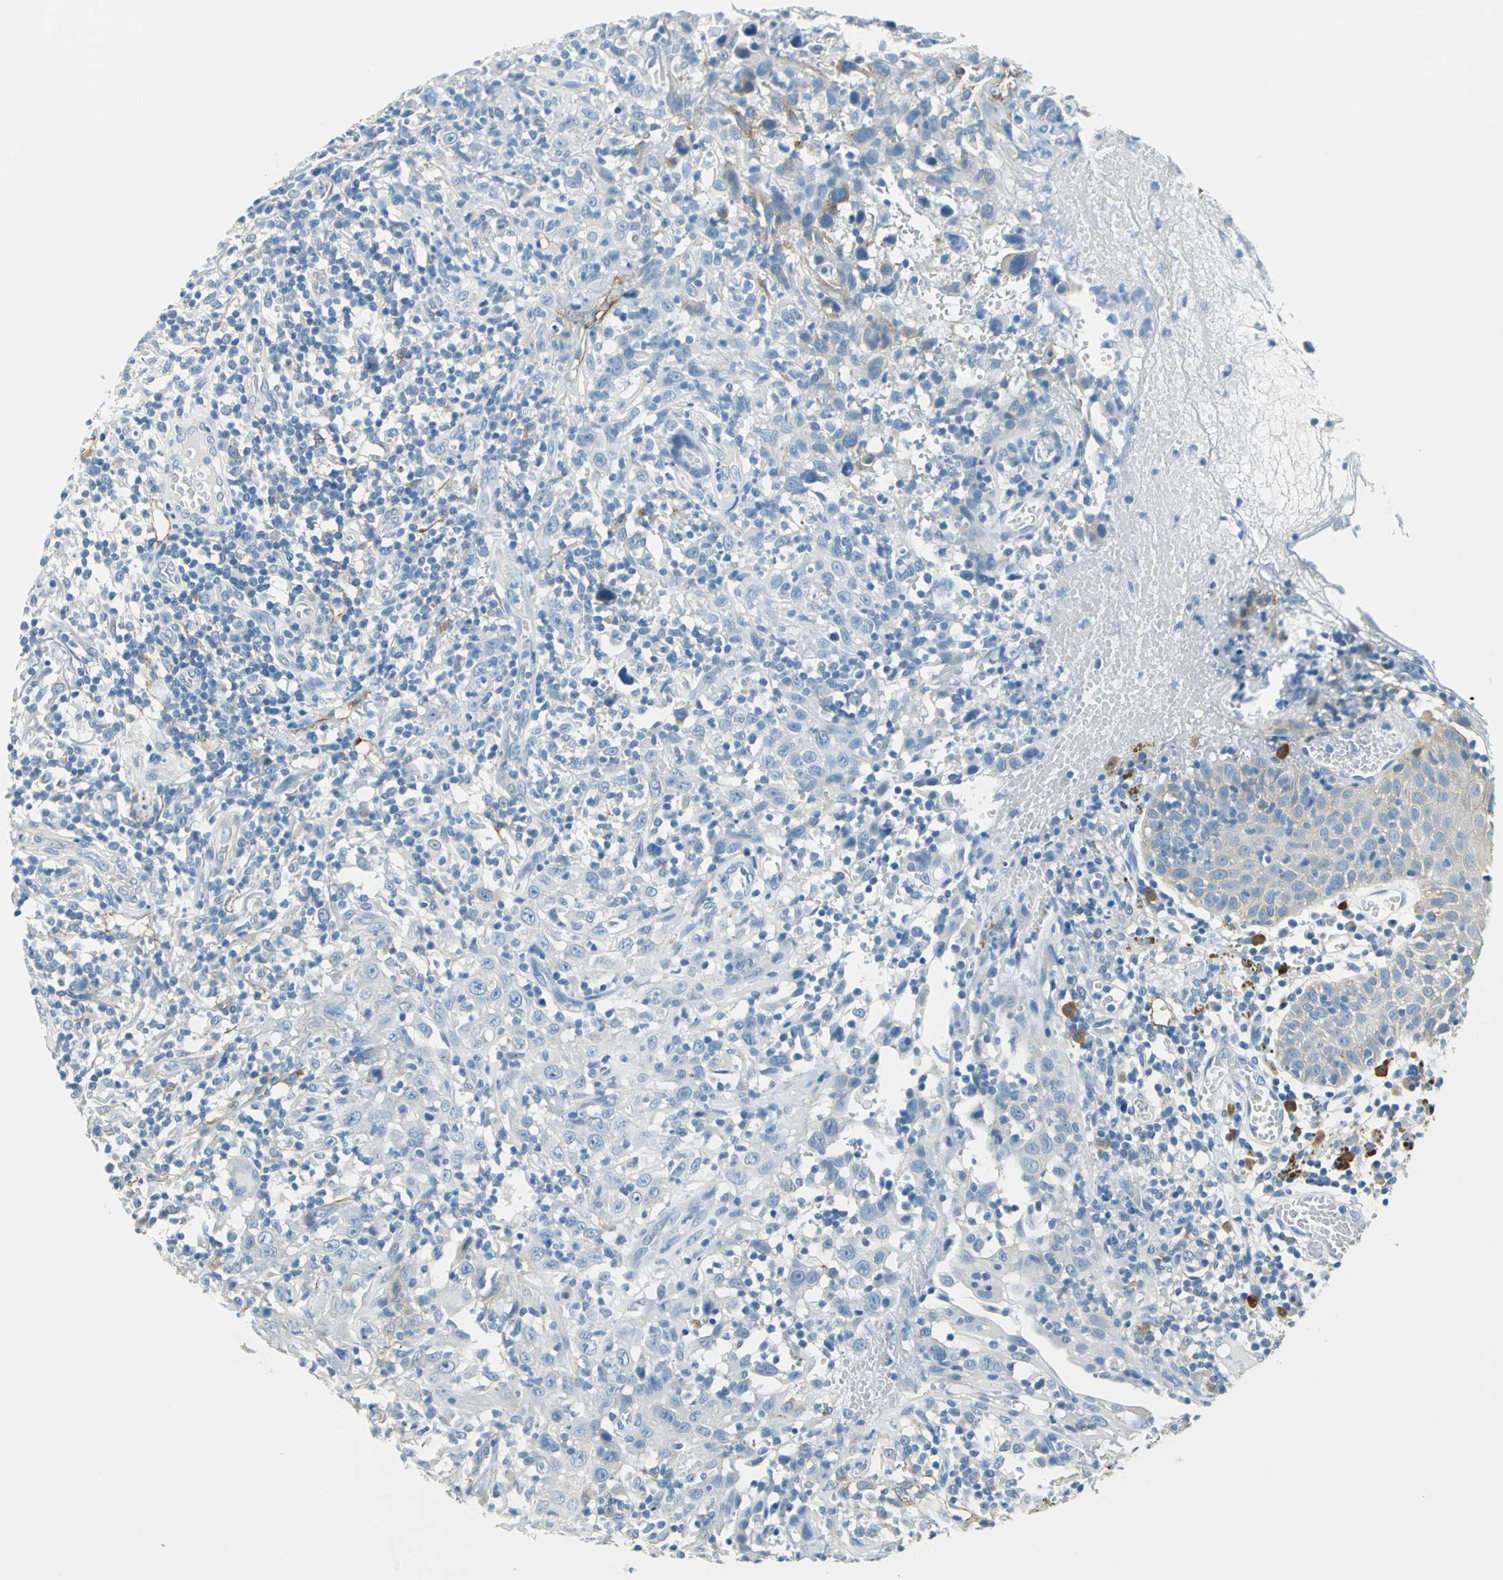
{"staining": {"intensity": "negative", "quantity": "none", "location": "none"}, "tissue": "thyroid cancer", "cell_type": "Tumor cells", "image_type": "cancer", "snomed": [{"axis": "morphology", "description": "Carcinoma, NOS"}, {"axis": "topography", "description": "Thyroid gland"}], "caption": "DAB (3,3'-diaminobenzidine) immunohistochemical staining of carcinoma (thyroid) demonstrates no significant staining in tumor cells.", "gene": "AKAP12", "patient": {"sex": "female", "age": 77}}